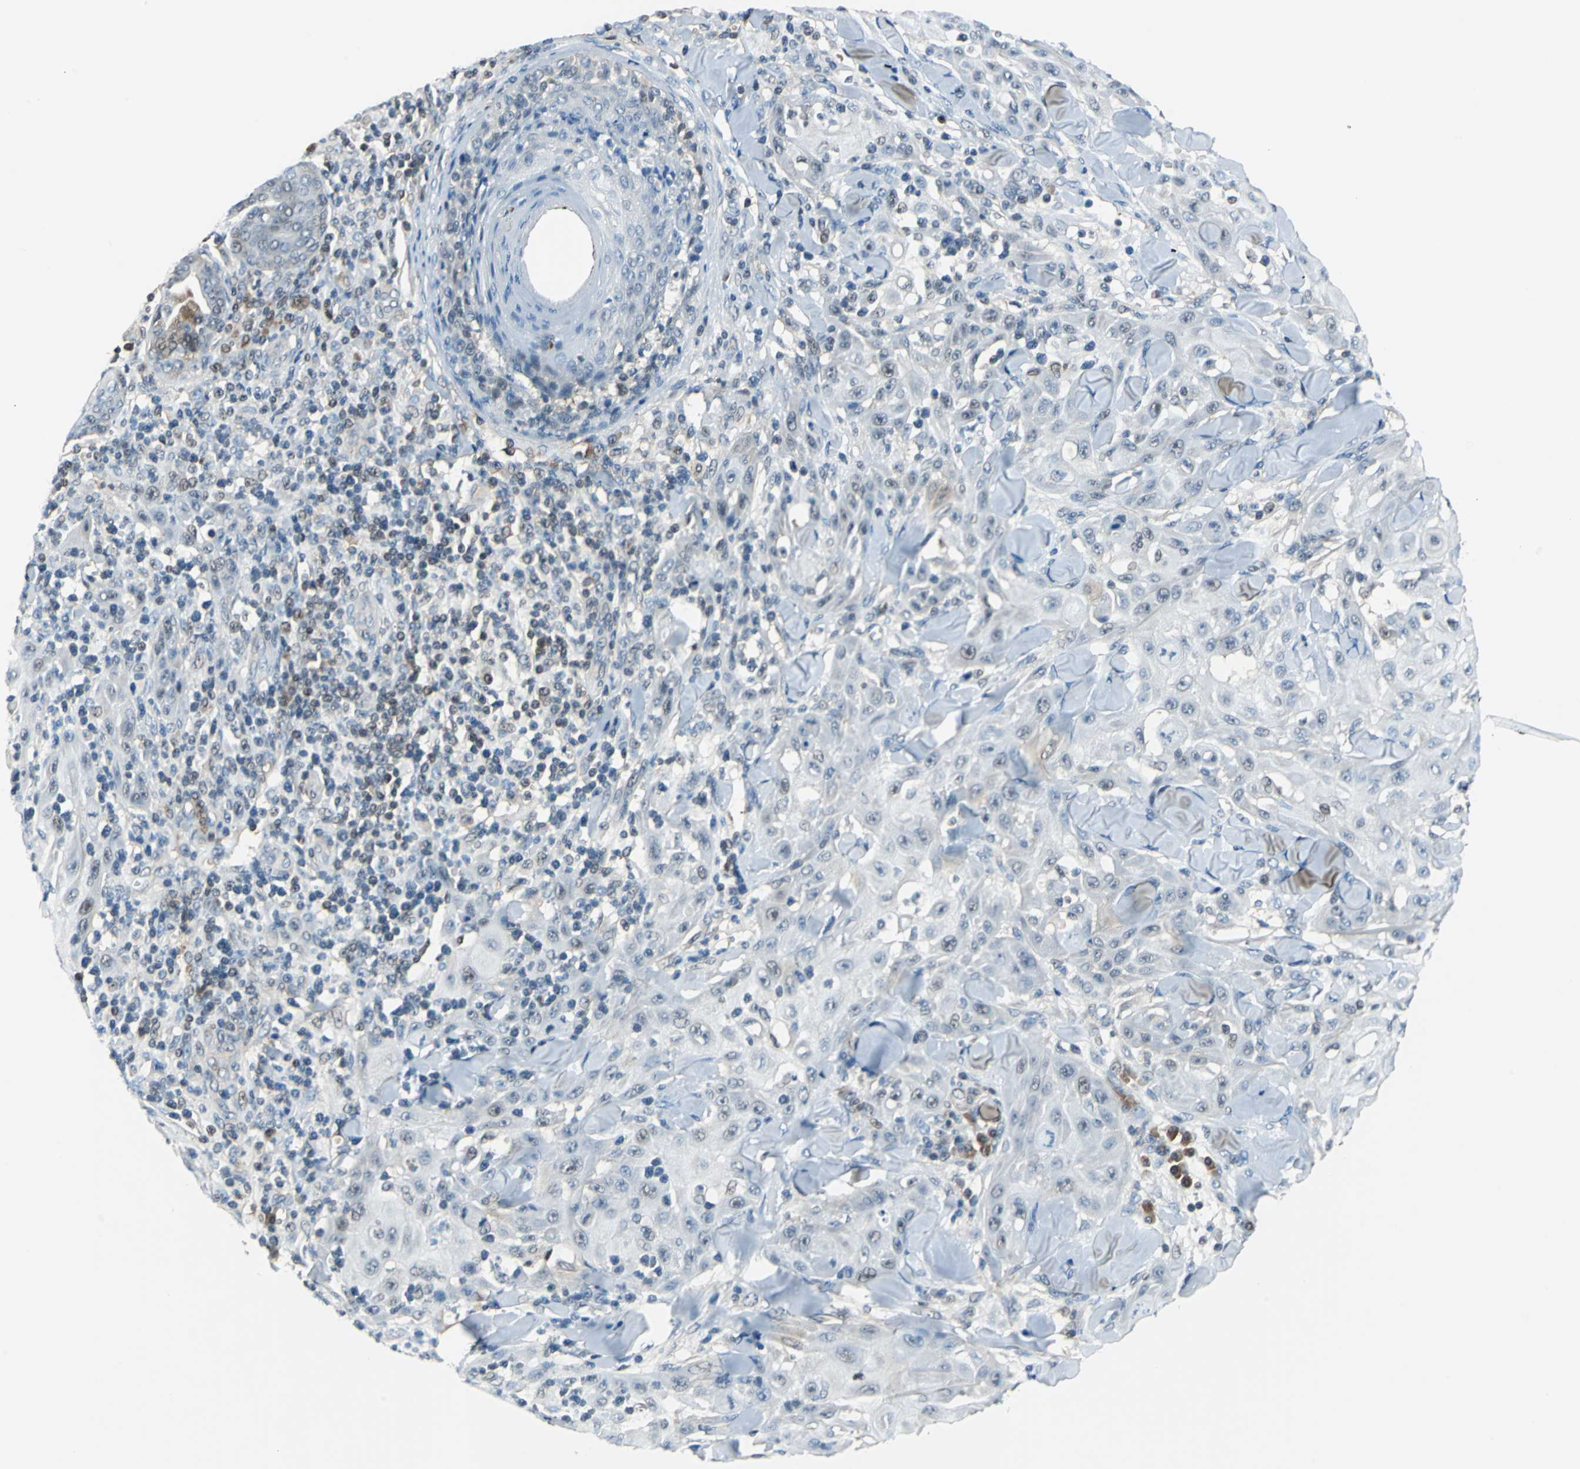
{"staining": {"intensity": "negative", "quantity": "none", "location": "none"}, "tissue": "skin cancer", "cell_type": "Tumor cells", "image_type": "cancer", "snomed": [{"axis": "morphology", "description": "Squamous cell carcinoma, NOS"}, {"axis": "topography", "description": "Skin"}], "caption": "Human skin cancer stained for a protein using immunohistochemistry (IHC) exhibits no positivity in tumor cells.", "gene": "PSME1", "patient": {"sex": "male", "age": 24}}